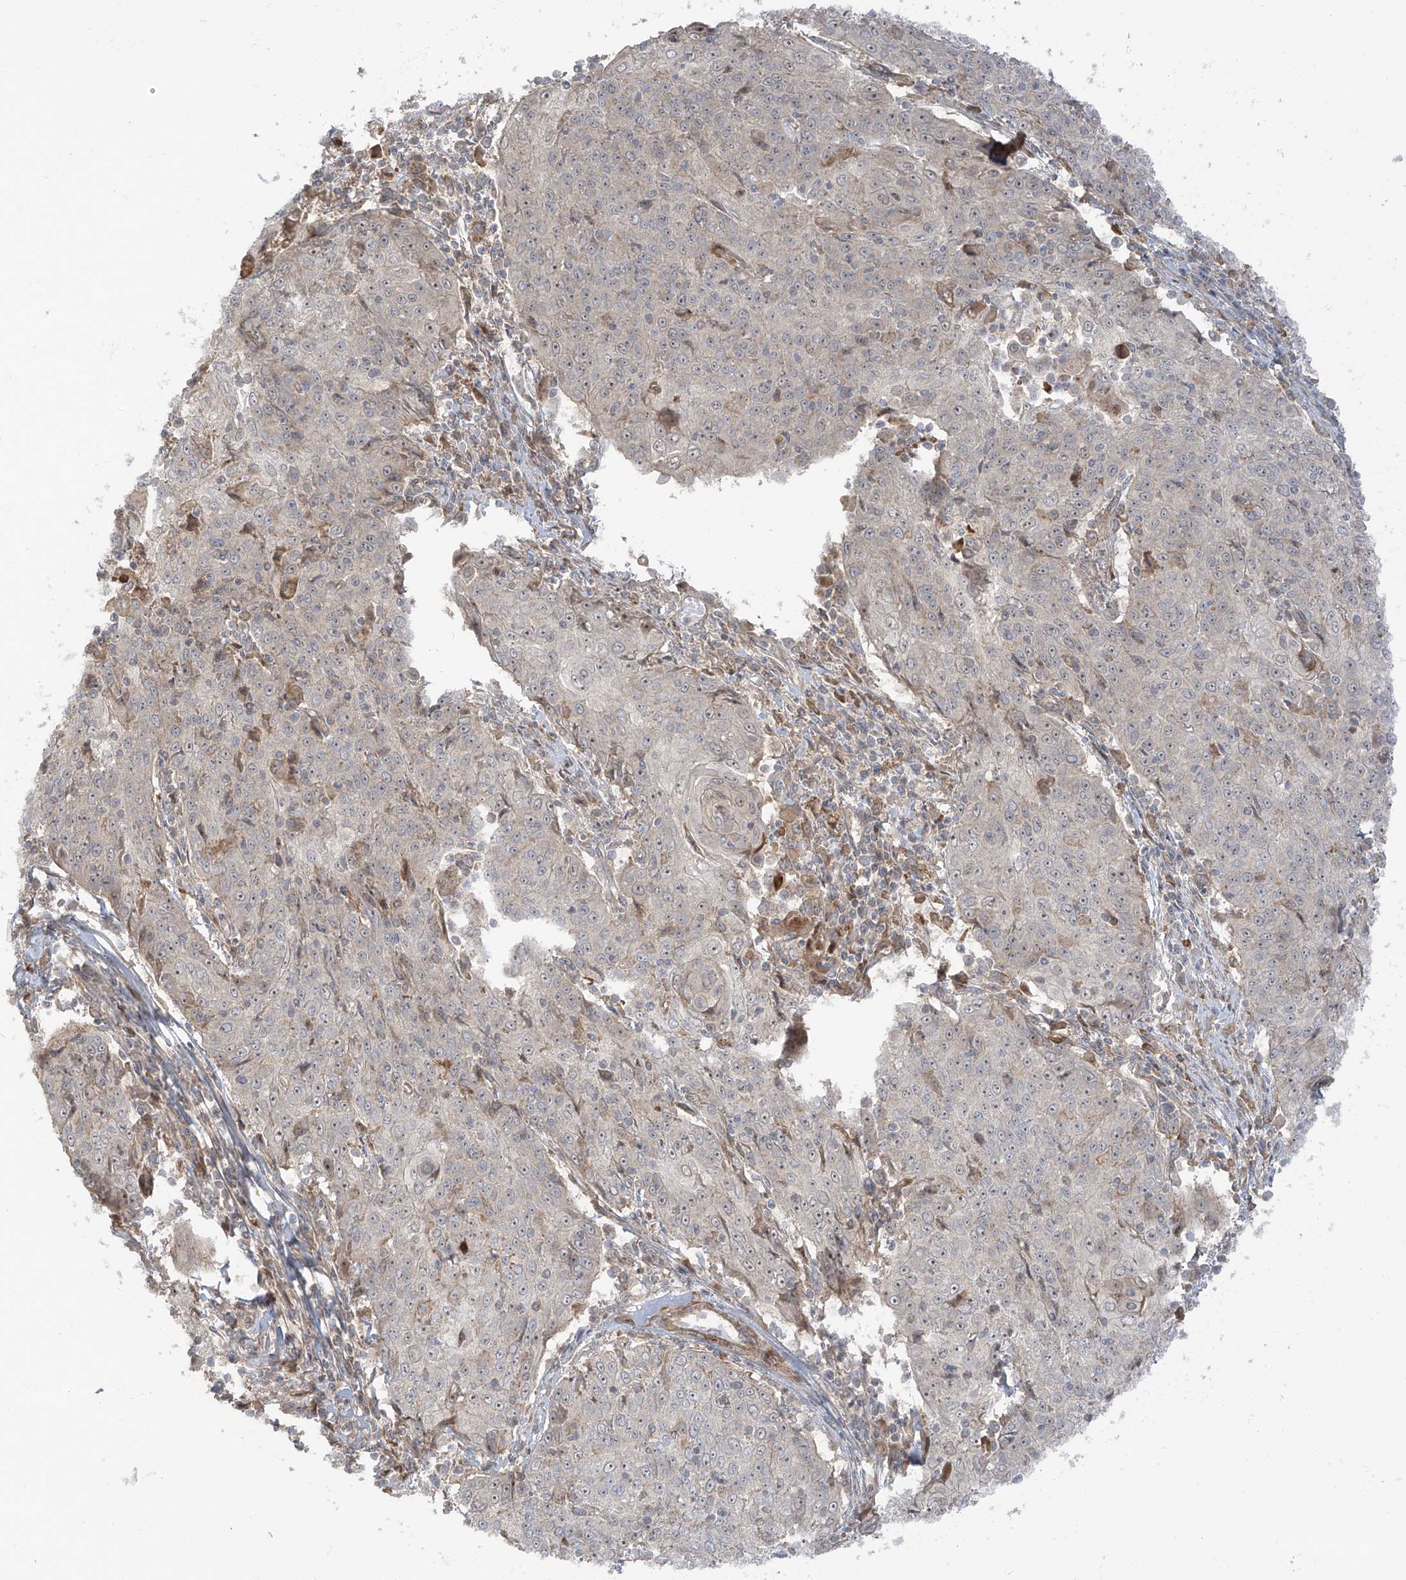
{"staining": {"intensity": "negative", "quantity": "none", "location": "none"}, "tissue": "cervical cancer", "cell_type": "Tumor cells", "image_type": "cancer", "snomed": [{"axis": "morphology", "description": "Squamous cell carcinoma, NOS"}, {"axis": "topography", "description": "Cervix"}], "caption": "Image shows no protein staining in tumor cells of squamous cell carcinoma (cervical) tissue. Nuclei are stained in blue.", "gene": "ENTR1", "patient": {"sex": "female", "age": 48}}